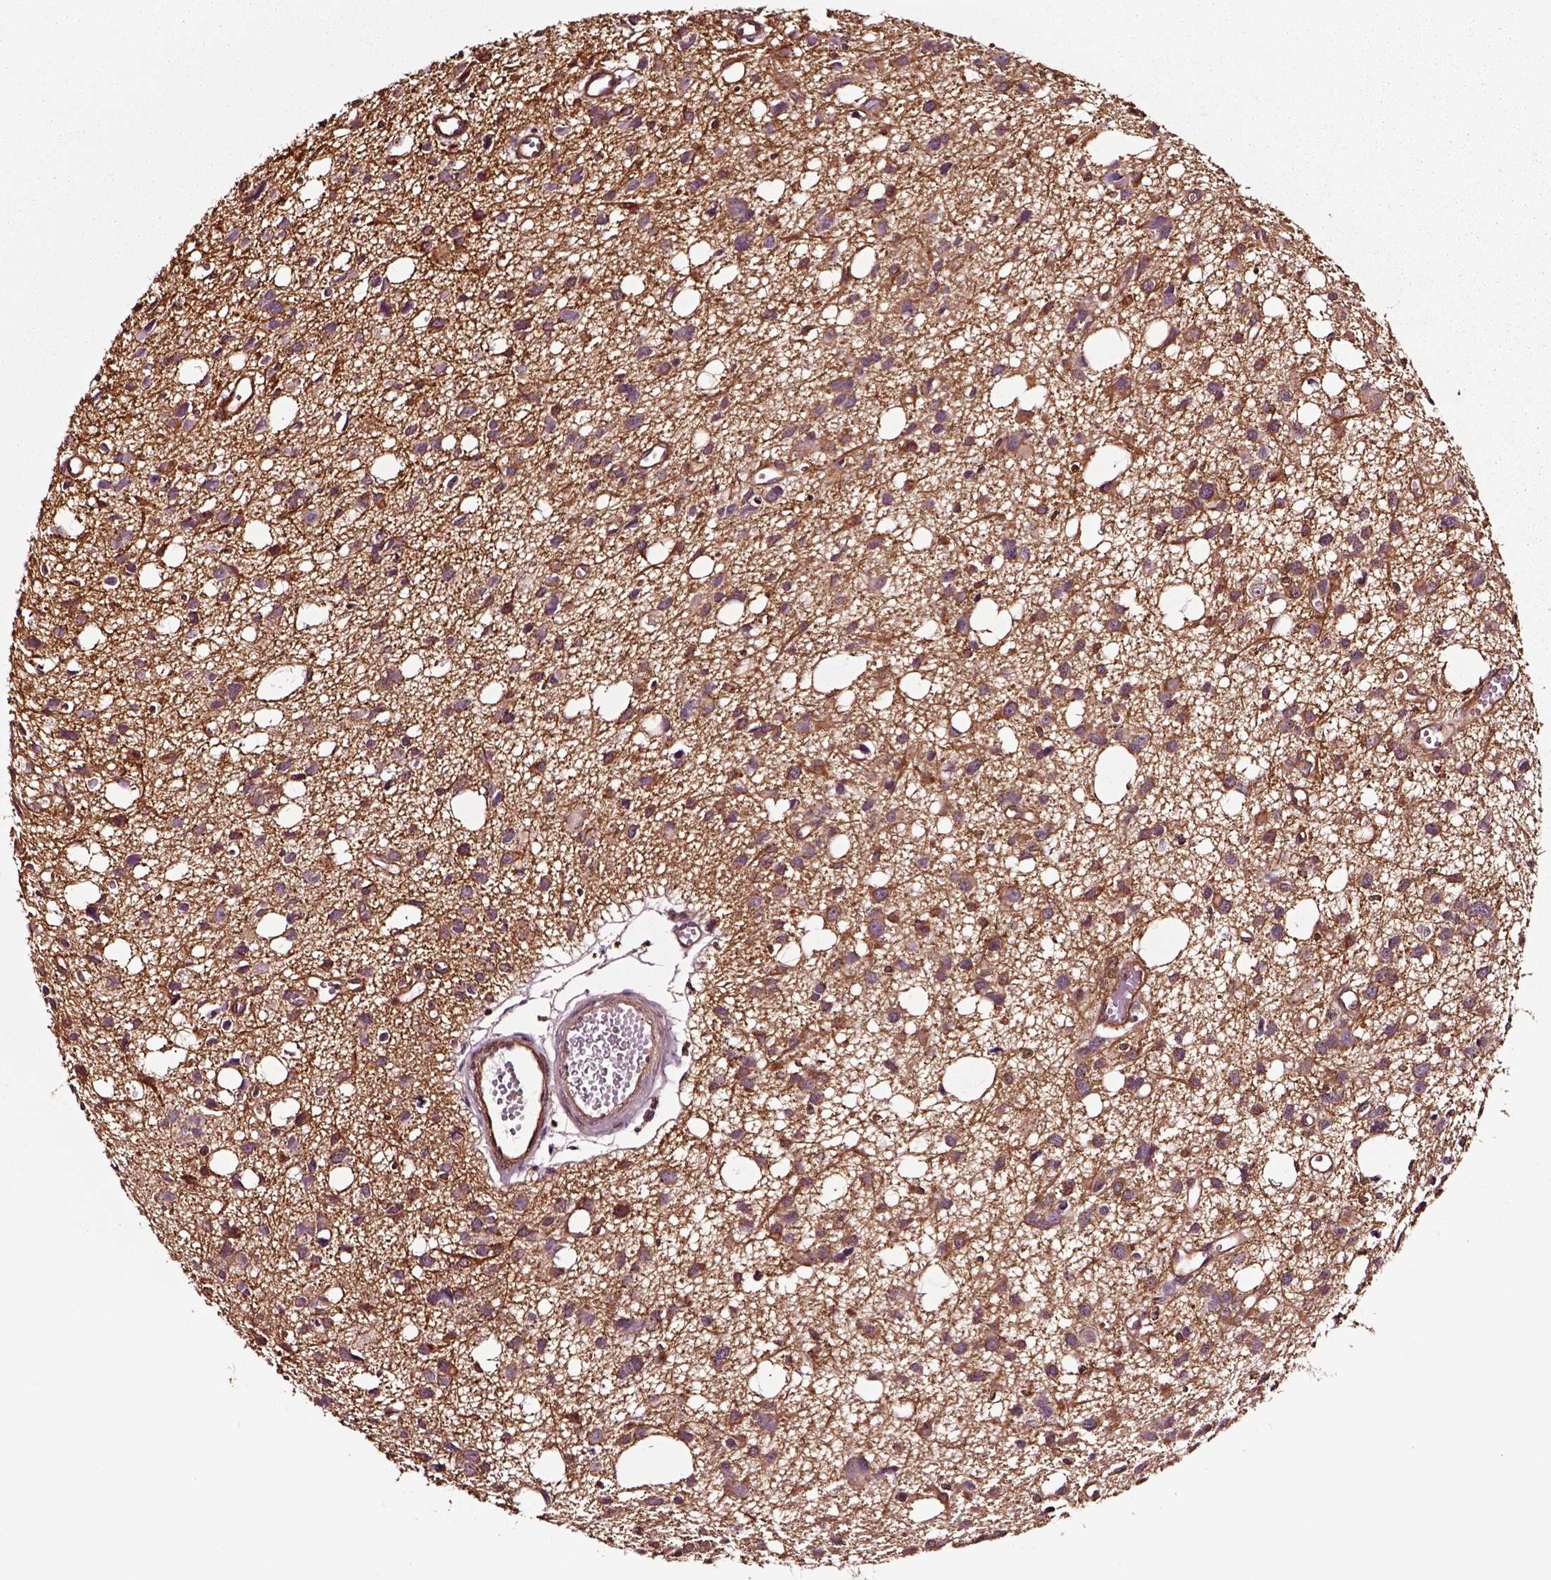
{"staining": {"intensity": "strong", "quantity": ">75%", "location": "cytoplasmic/membranous"}, "tissue": "glioma", "cell_type": "Tumor cells", "image_type": "cancer", "snomed": [{"axis": "morphology", "description": "Glioma, malignant, High grade"}, {"axis": "topography", "description": "Brain"}], "caption": "Brown immunohistochemical staining in glioma exhibits strong cytoplasmic/membranous positivity in approximately >75% of tumor cells. (IHC, brightfield microscopy, high magnification).", "gene": "RASSF5", "patient": {"sex": "male", "age": 23}}